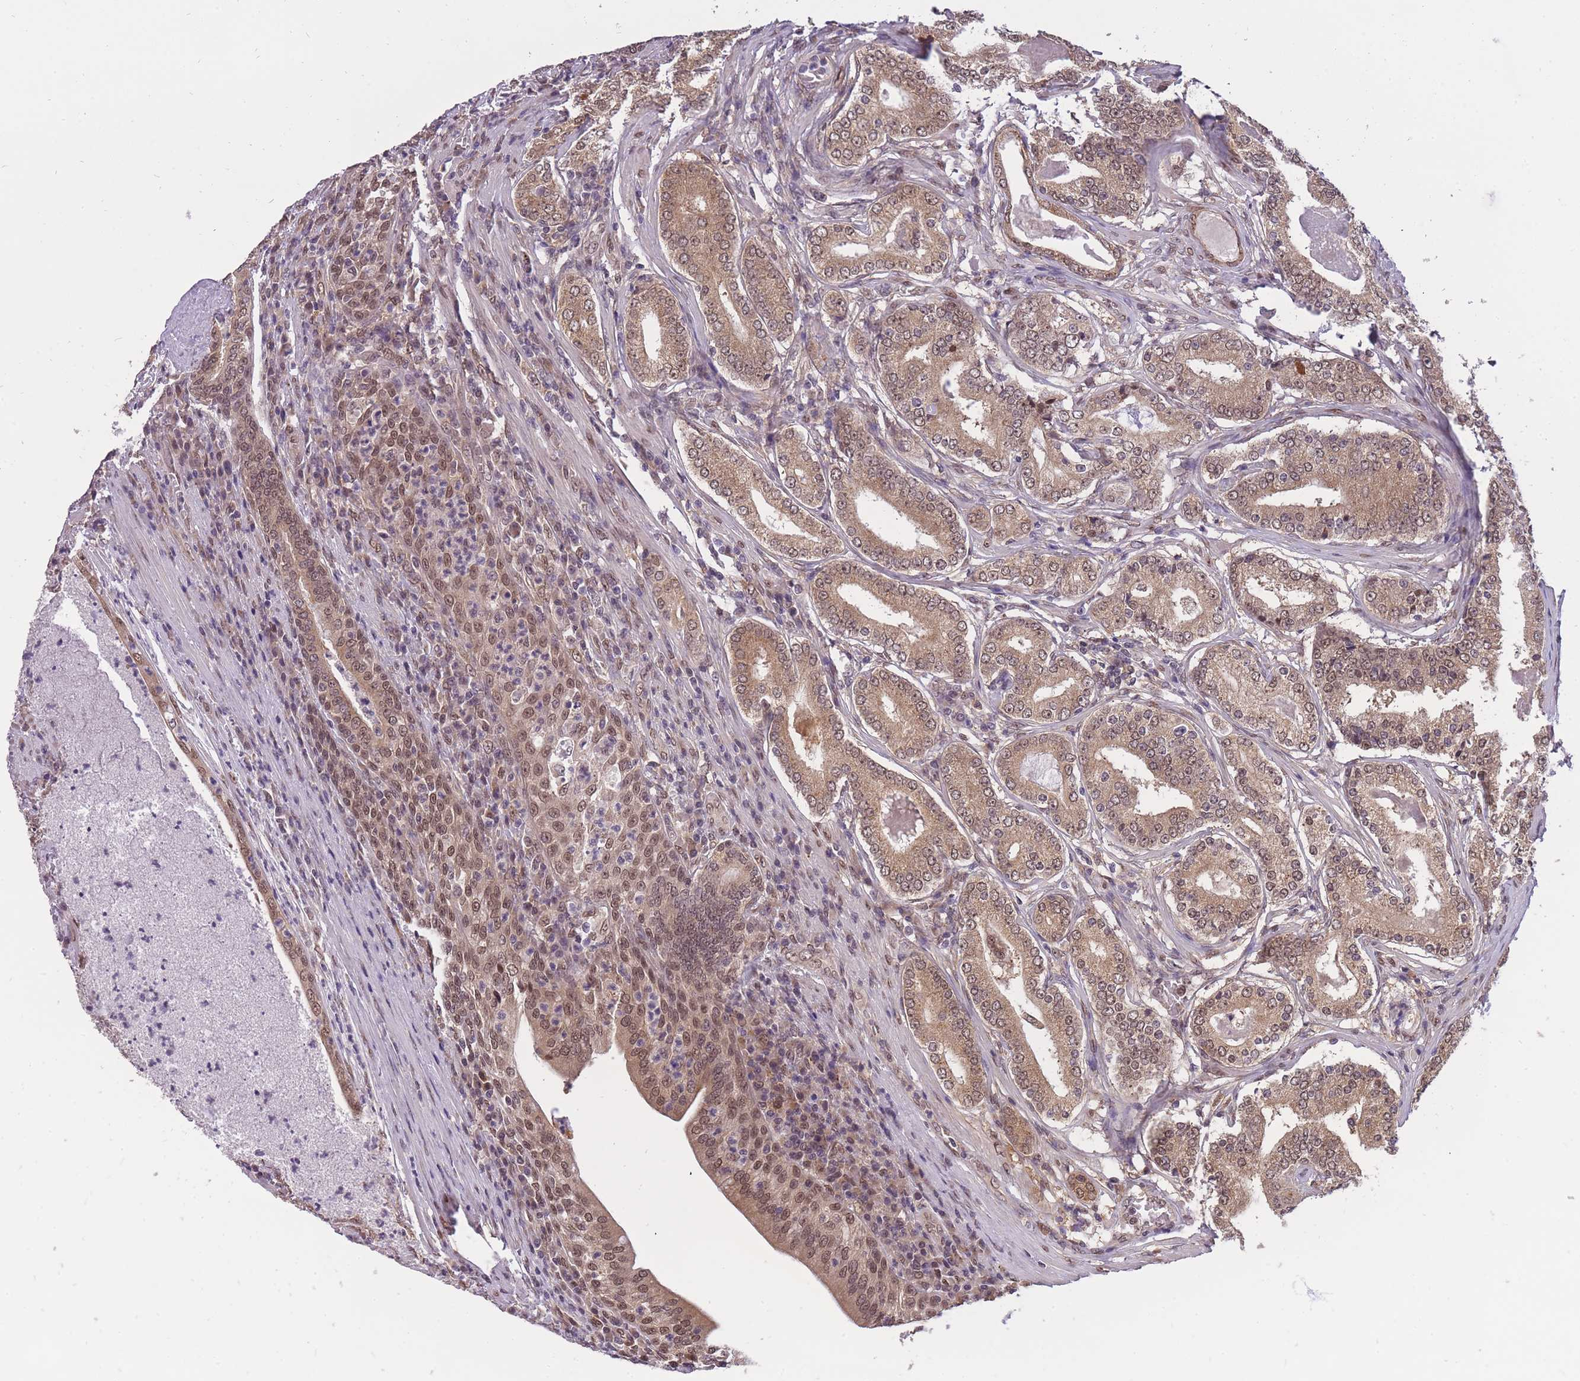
{"staining": {"intensity": "moderate", "quantity": ">75%", "location": "cytoplasmic/membranous,nuclear"}, "tissue": "prostate cancer", "cell_type": "Tumor cells", "image_type": "cancer", "snomed": [{"axis": "morphology", "description": "Adenocarcinoma, Low grade"}, {"axis": "topography", "description": "Prostate"}], "caption": "Immunohistochemical staining of human low-grade adenocarcinoma (prostate) demonstrates medium levels of moderate cytoplasmic/membranous and nuclear protein staining in approximately >75% of tumor cells. (Brightfield microscopy of DAB IHC at high magnification).", "gene": "CDIP1", "patient": {"sex": "male", "age": 68}}